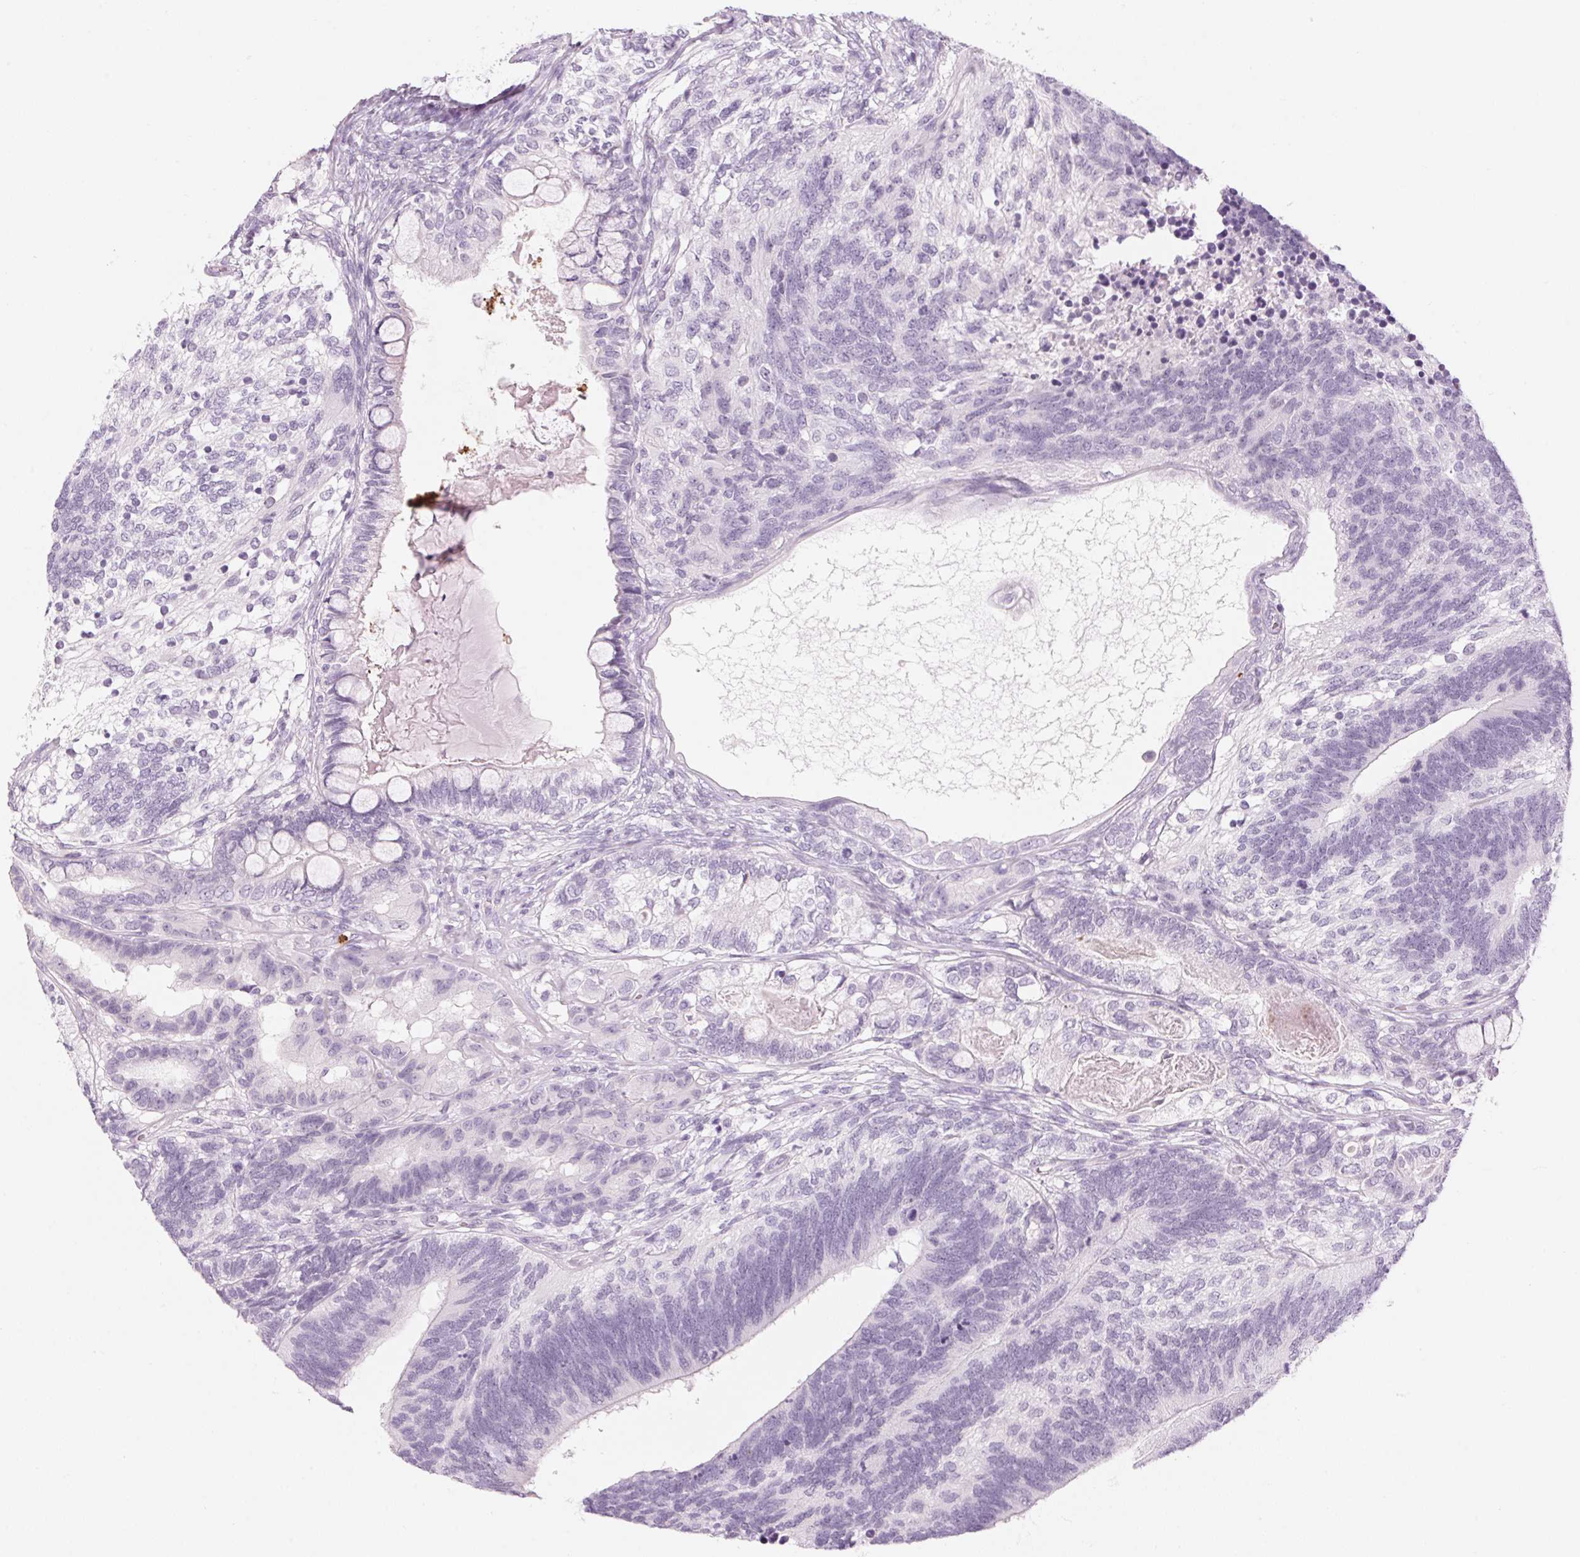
{"staining": {"intensity": "negative", "quantity": "none", "location": "none"}, "tissue": "testis cancer", "cell_type": "Tumor cells", "image_type": "cancer", "snomed": [{"axis": "morphology", "description": "Seminoma, NOS"}, {"axis": "morphology", "description": "Carcinoma, Embryonal, NOS"}, {"axis": "topography", "description": "Testis"}], "caption": "Testis cancer (seminoma) stained for a protein using IHC exhibits no positivity tumor cells.", "gene": "KLK7", "patient": {"sex": "male", "age": 41}}